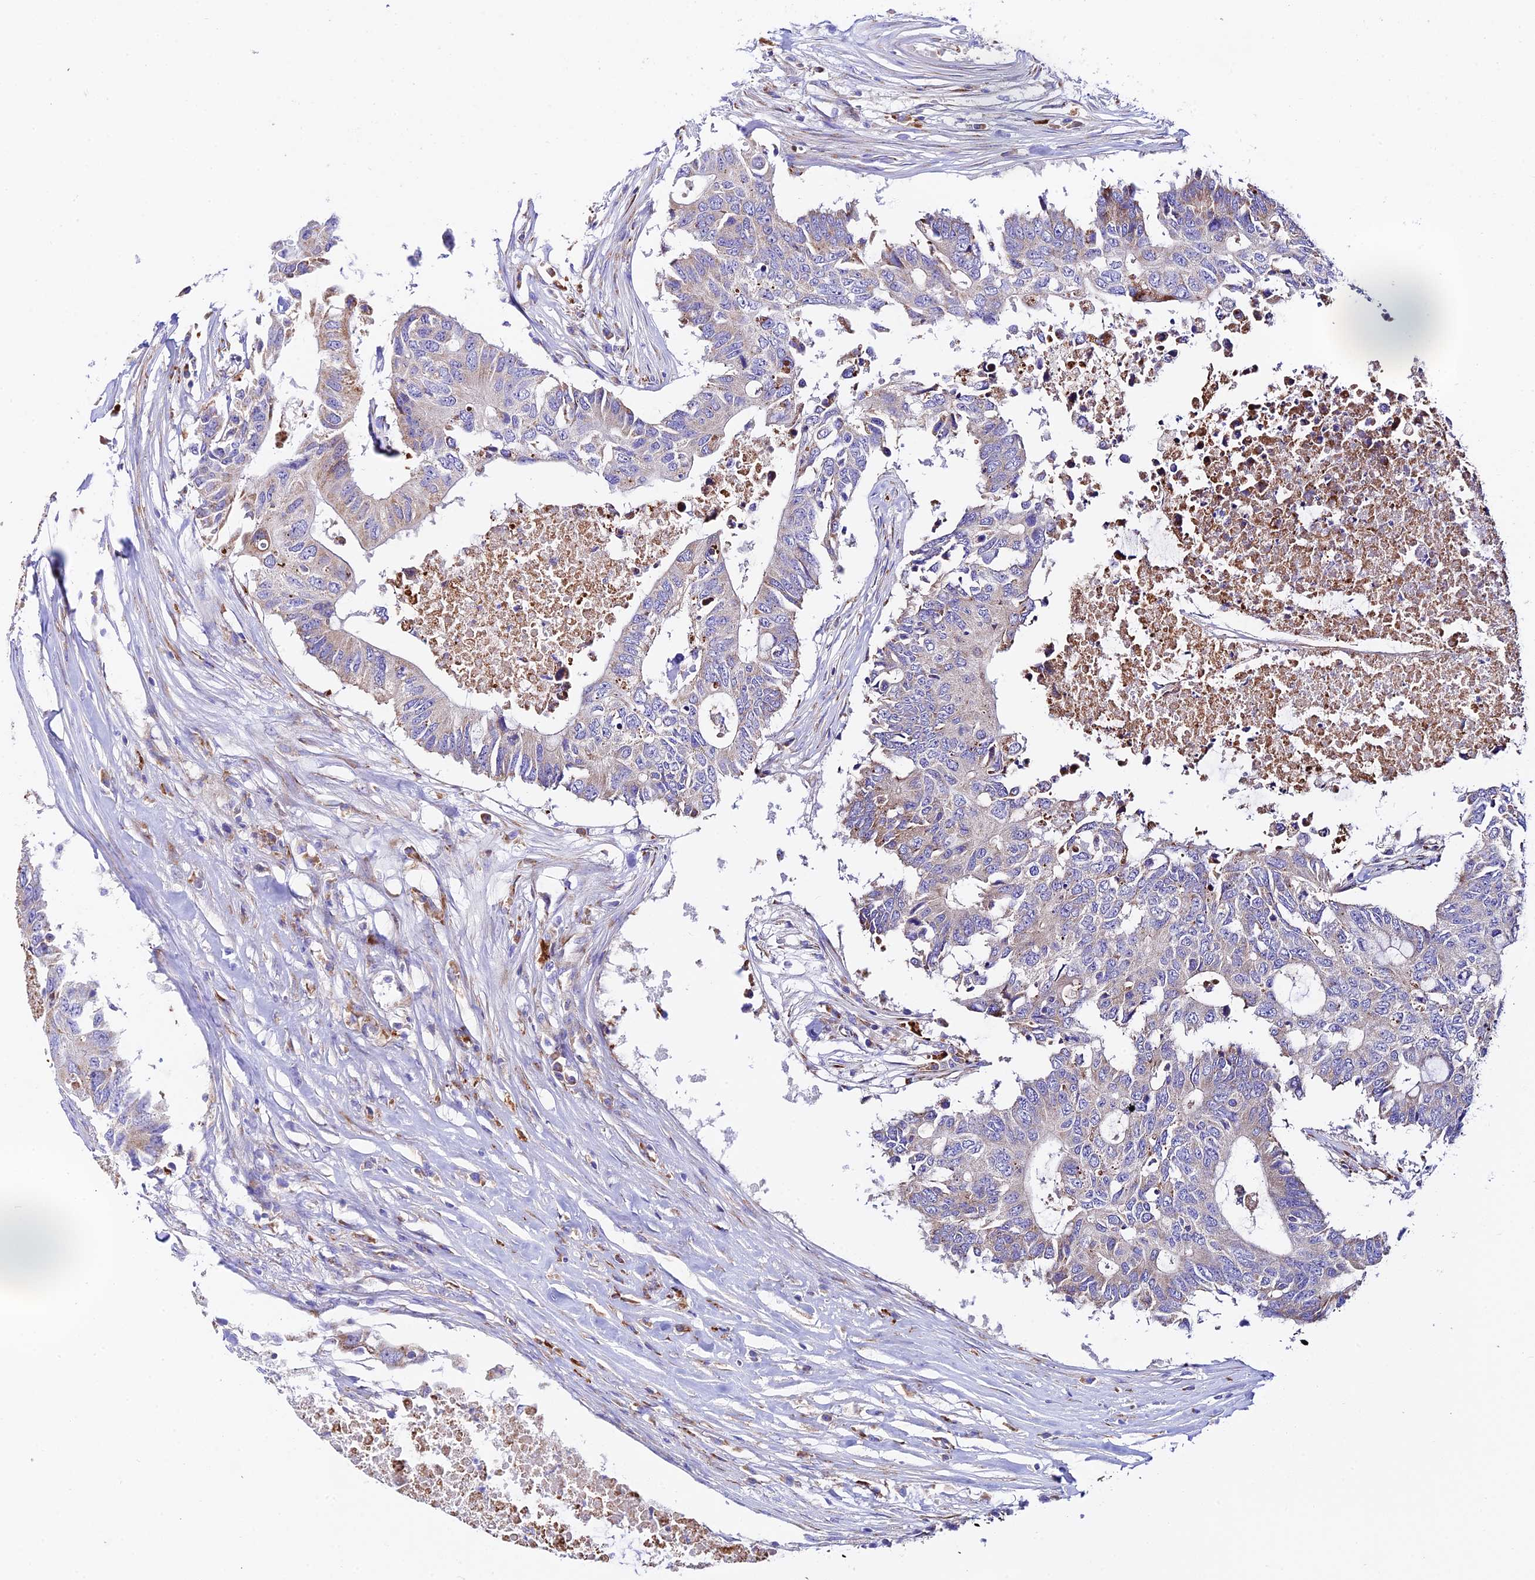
{"staining": {"intensity": "weak", "quantity": "<25%", "location": "cytoplasmic/membranous"}, "tissue": "colorectal cancer", "cell_type": "Tumor cells", "image_type": "cancer", "snomed": [{"axis": "morphology", "description": "Adenocarcinoma, NOS"}, {"axis": "topography", "description": "Colon"}], "caption": "Photomicrograph shows no significant protein staining in tumor cells of colorectal adenocarcinoma.", "gene": "VPS13C", "patient": {"sex": "male", "age": 71}}